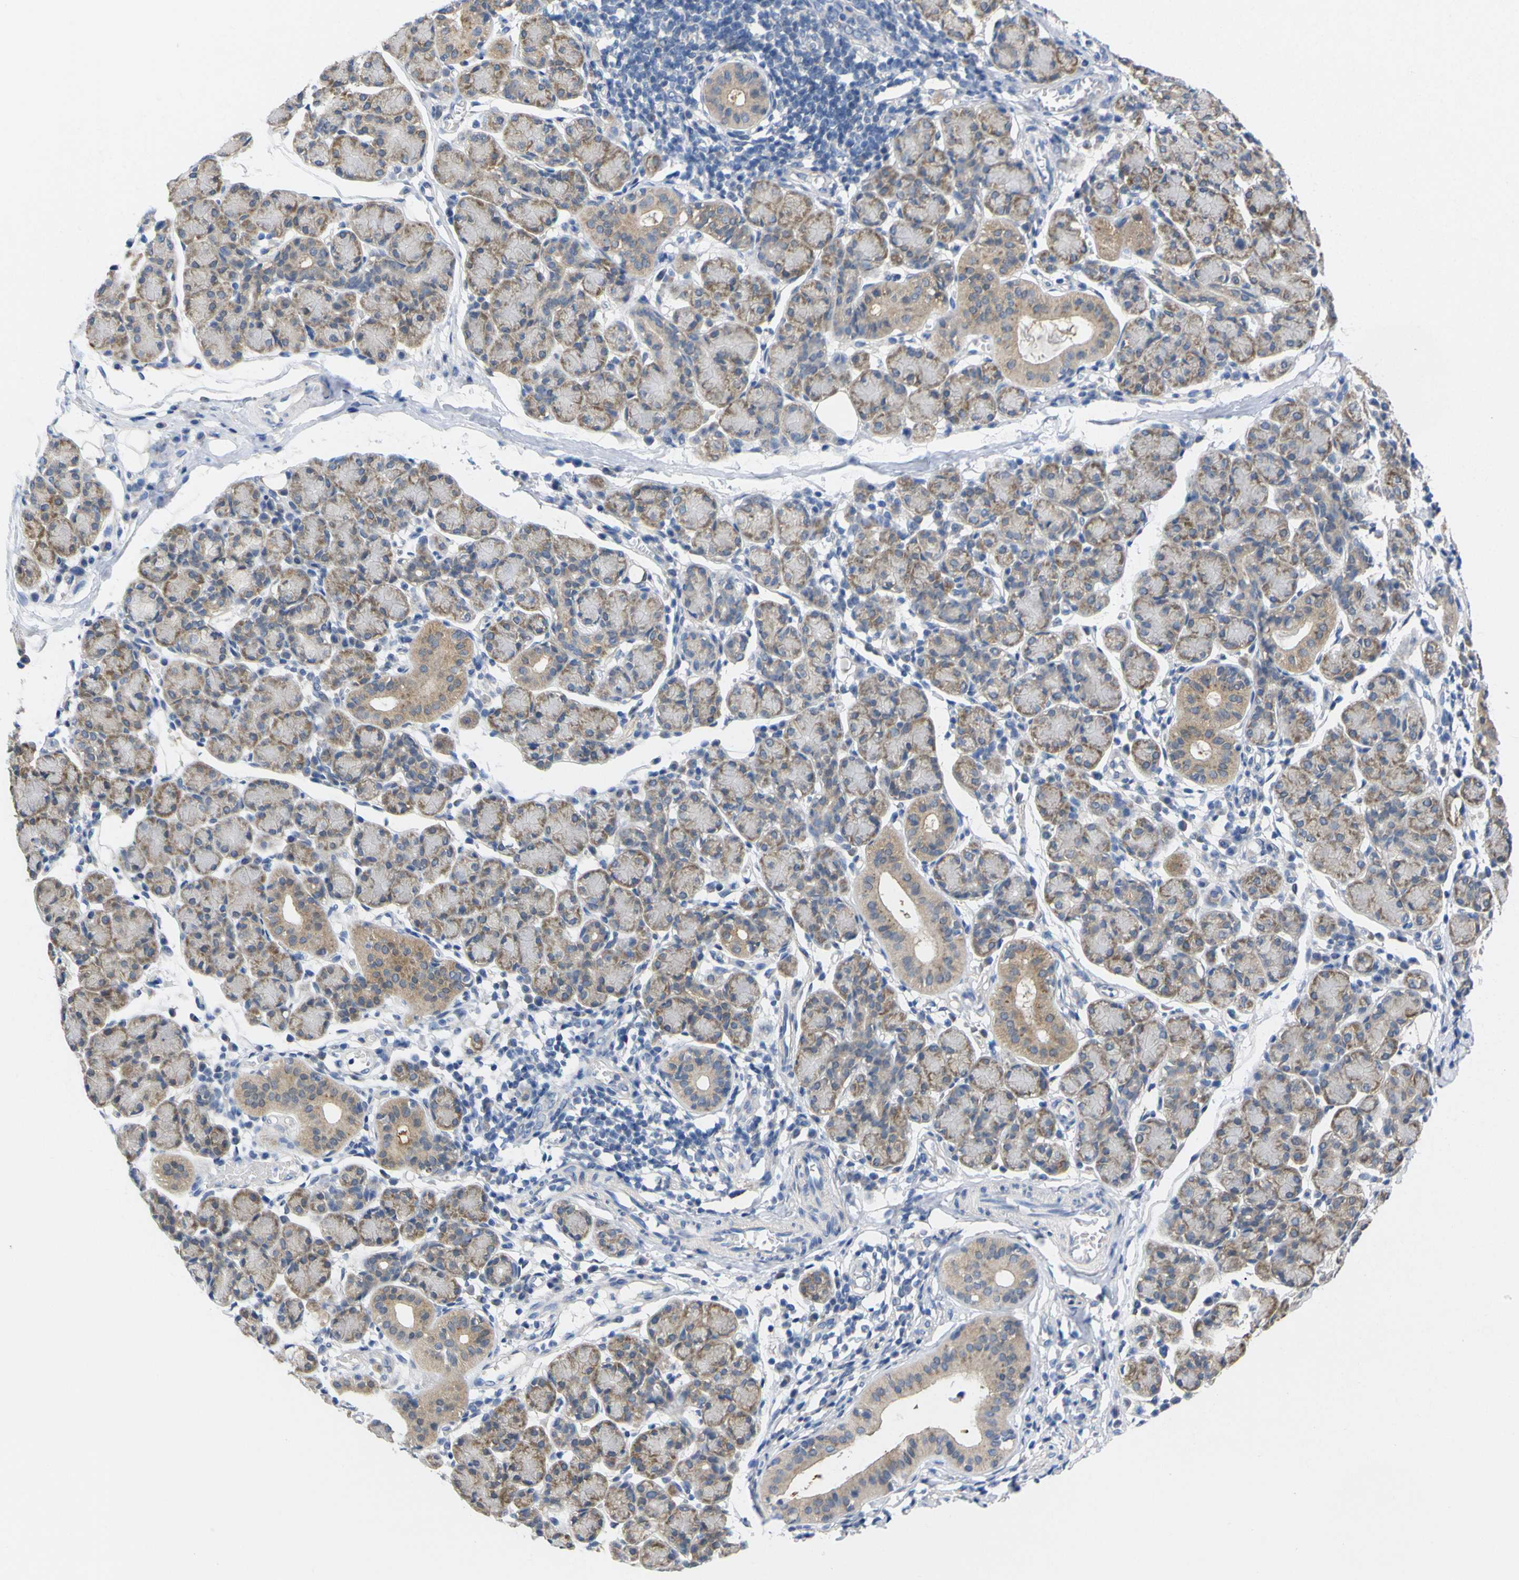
{"staining": {"intensity": "moderate", "quantity": "25%-75%", "location": "cytoplasmic/membranous"}, "tissue": "salivary gland", "cell_type": "Glandular cells", "image_type": "normal", "snomed": [{"axis": "morphology", "description": "Normal tissue, NOS"}, {"axis": "morphology", "description": "Inflammation, NOS"}, {"axis": "topography", "description": "Lymph node"}, {"axis": "topography", "description": "Salivary gland"}], "caption": "DAB (3,3'-diaminobenzidine) immunohistochemical staining of unremarkable human salivary gland reveals moderate cytoplasmic/membranous protein expression in about 25%-75% of glandular cells. (IHC, brightfield microscopy, high magnification).", "gene": "PEBP1", "patient": {"sex": "male", "age": 3}}